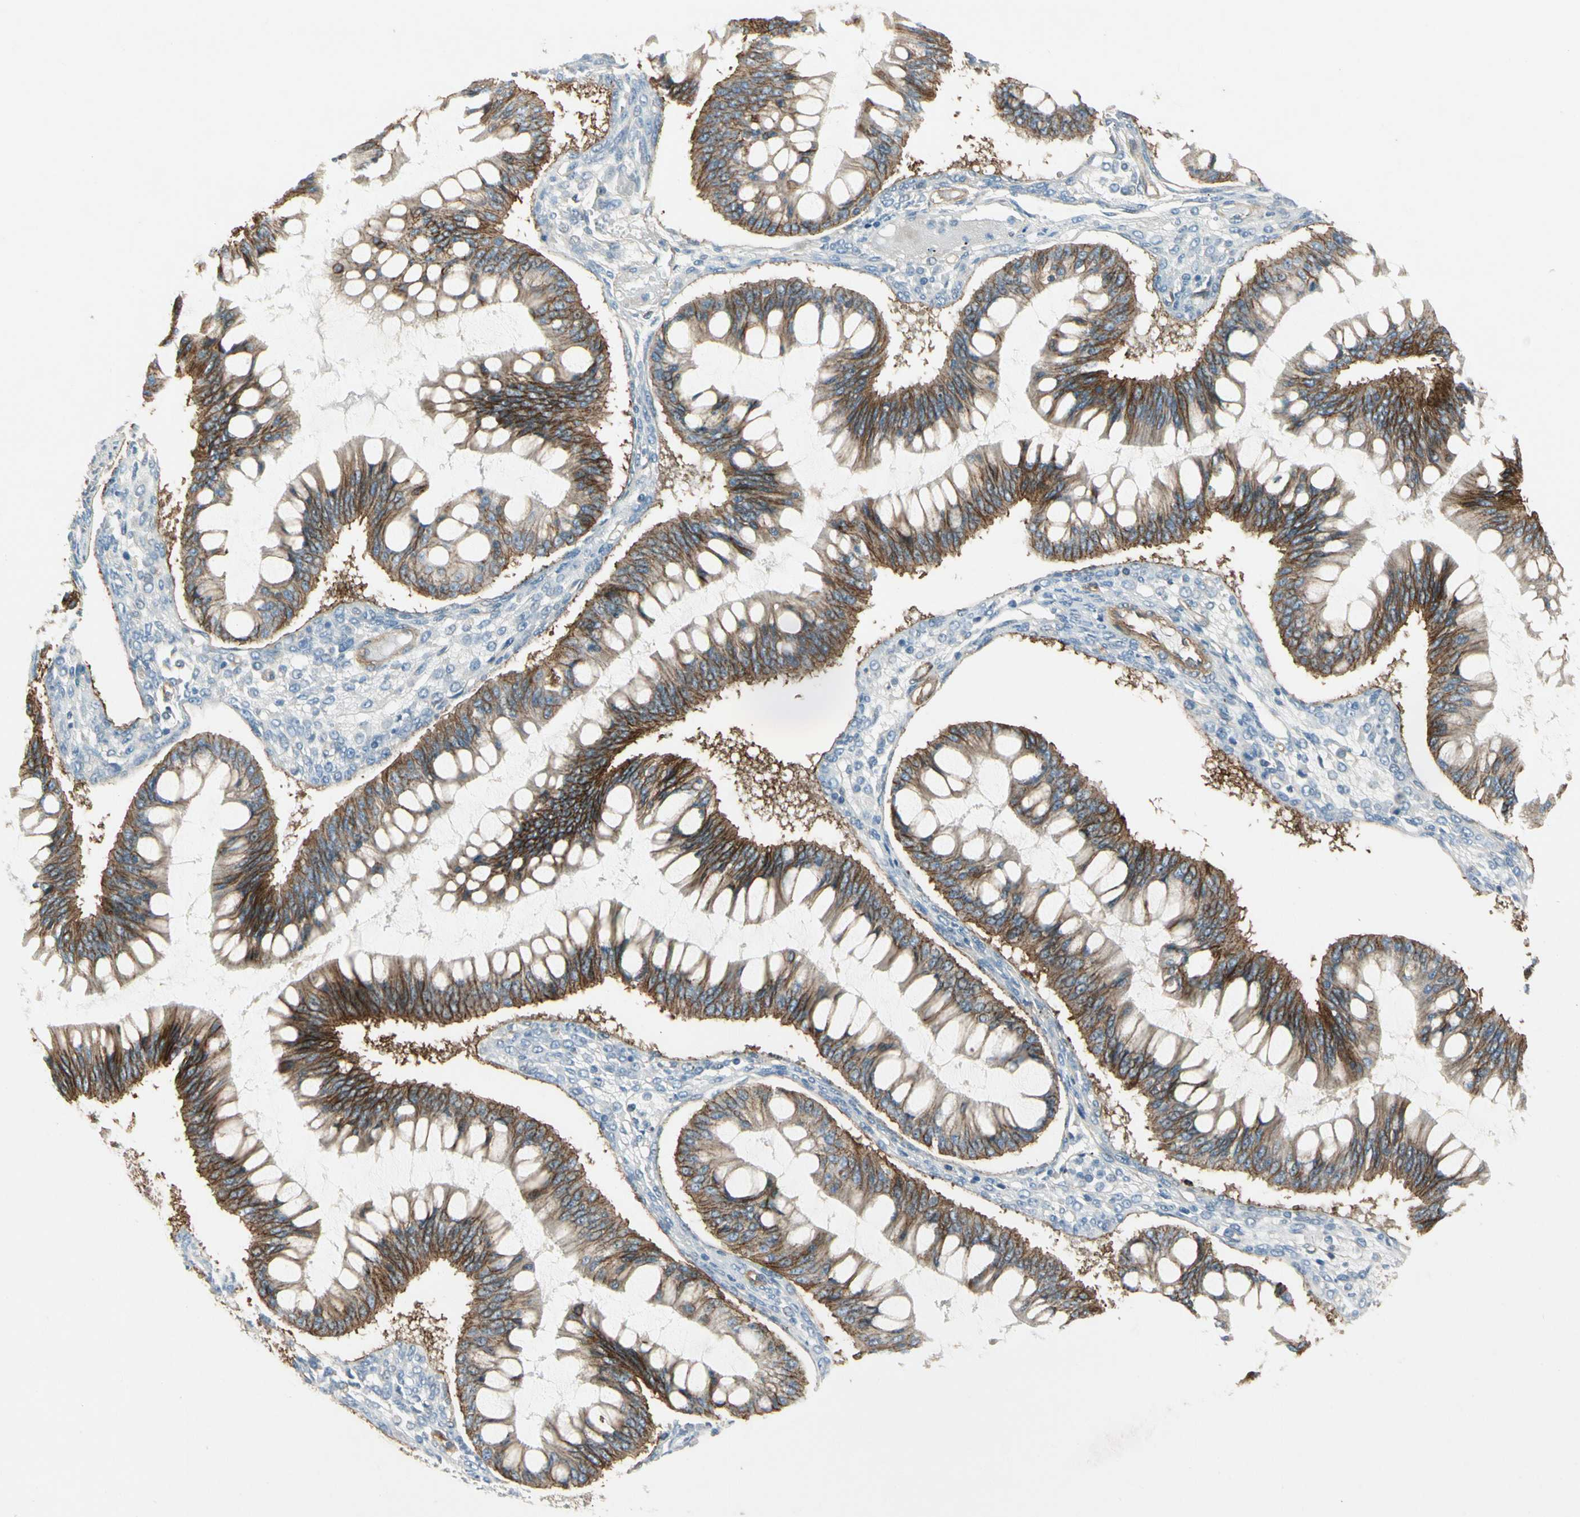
{"staining": {"intensity": "strong", "quantity": ">75%", "location": "cytoplasmic/membranous"}, "tissue": "ovarian cancer", "cell_type": "Tumor cells", "image_type": "cancer", "snomed": [{"axis": "morphology", "description": "Cystadenocarcinoma, mucinous, NOS"}, {"axis": "topography", "description": "Ovary"}], "caption": "The image exhibits immunohistochemical staining of ovarian mucinous cystadenocarcinoma. There is strong cytoplasmic/membranous staining is appreciated in approximately >75% of tumor cells.", "gene": "ITGA3", "patient": {"sex": "female", "age": 73}}